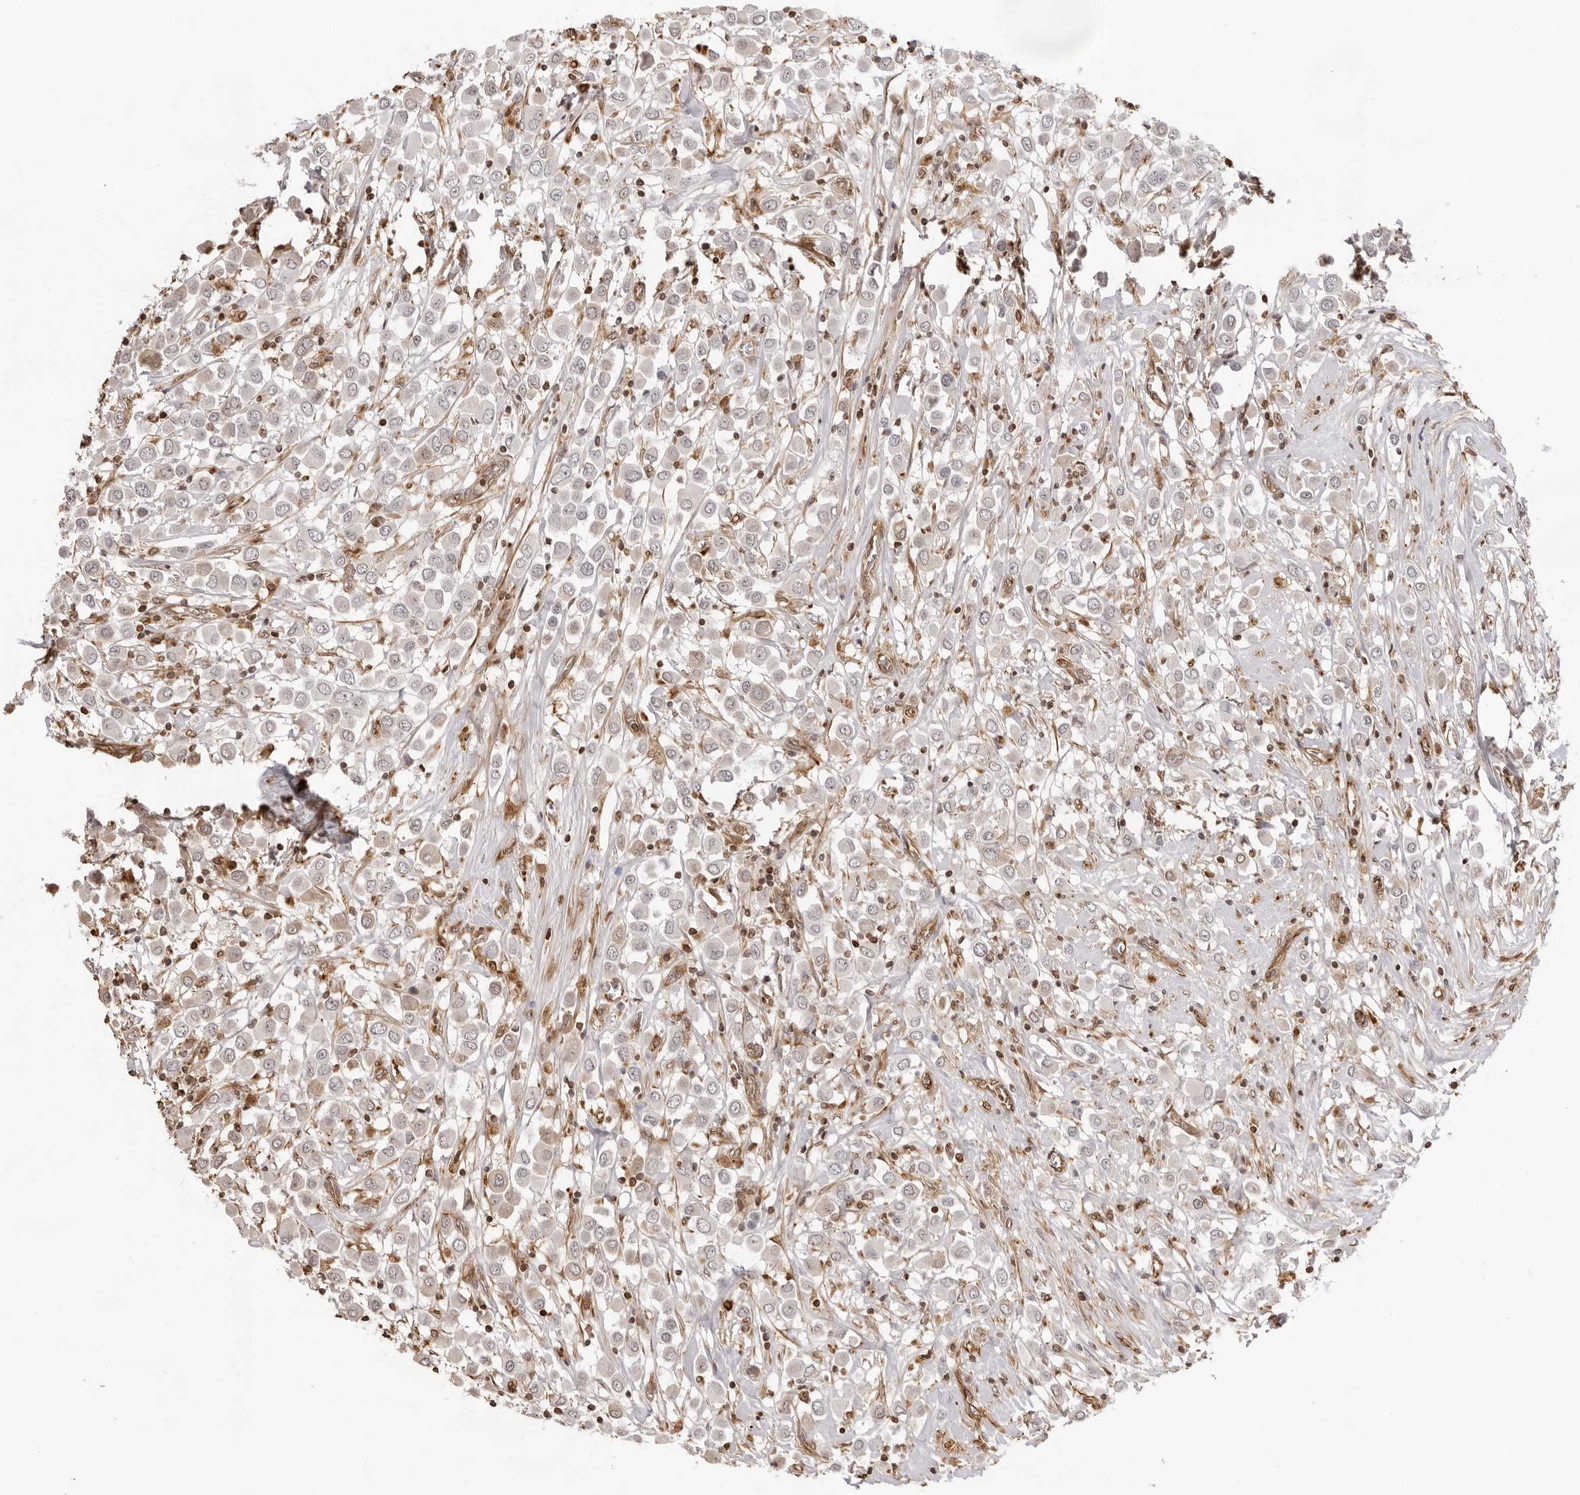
{"staining": {"intensity": "weak", "quantity": "<25%", "location": "cytoplasmic/membranous"}, "tissue": "breast cancer", "cell_type": "Tumor cells", "image_type": "cancer", "snomed": [{"axis": "morphology", "description": "Duct carcinoma"}, {"axis": "topography", "description": "Breast"}], "caption": "Immunohistochemical staining of breast invasive ductal carcinoma displays no significant positivity in tumor cells.", "gene": "DYNLT5", "patient": {"sex": "female", "age": 61}}